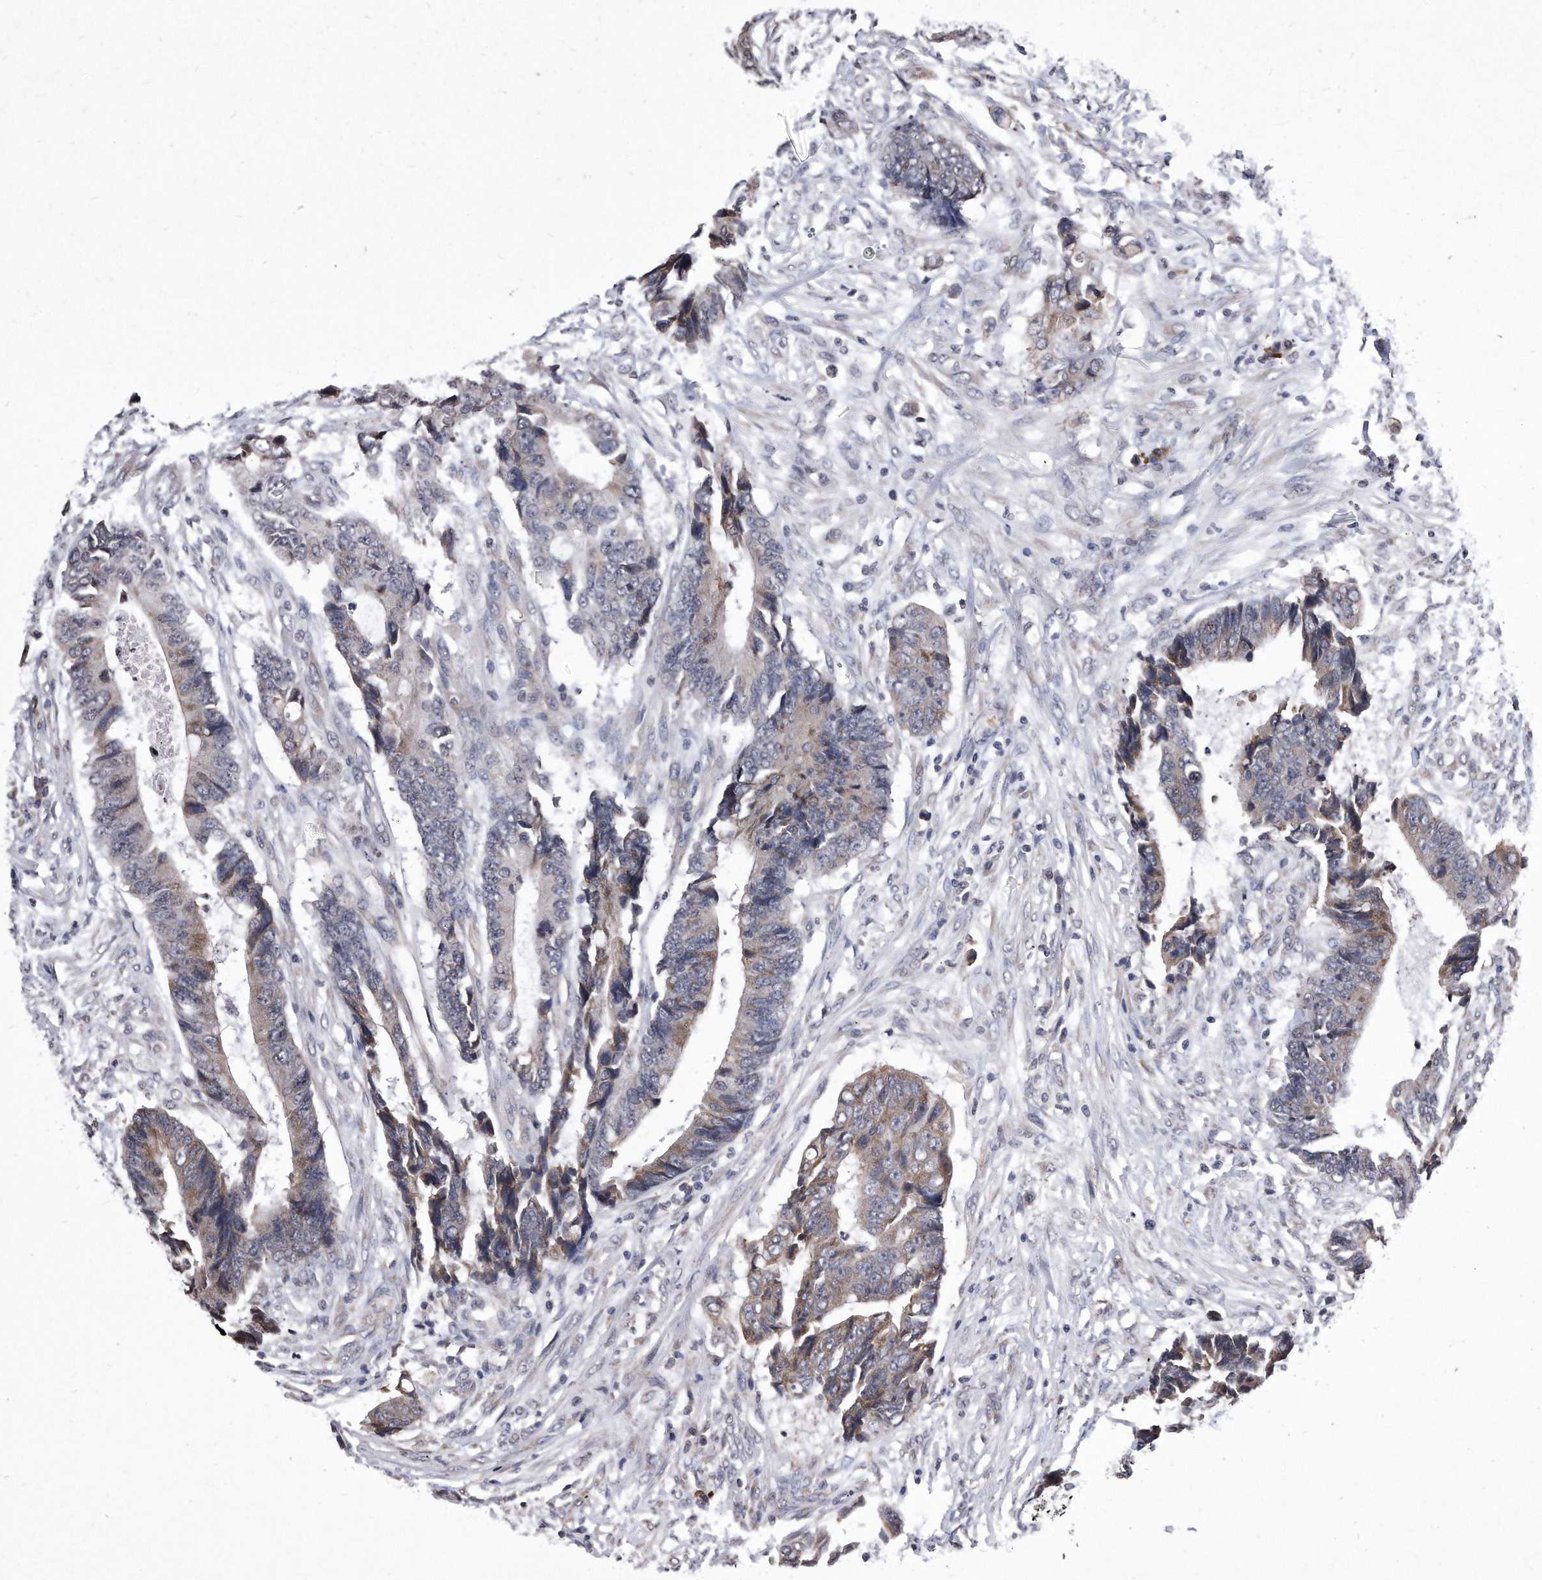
{"staining": {"intensity": "weak", "quantity": "<25%", "location": "cytoplasmic/membranous"}, "tissue": "colorectal cancer", "cell_type": "Tumor cells", "image_type": "cancer", "snomed": [{"axis": "morphology", "description": "Adenocarcinoma, NOS"}, {"axis": "topography", "description": "Rectum"}], "caption": "Image shows no protein expression in tumor cells of colorectal cancer (adenocarcinoma) tissue. (Brightfield microscopy of DAB immunohistochemistry (IHC) at high magnification).", "gene": "DAB1", "patient": {"sex": "male", "age": 84}}